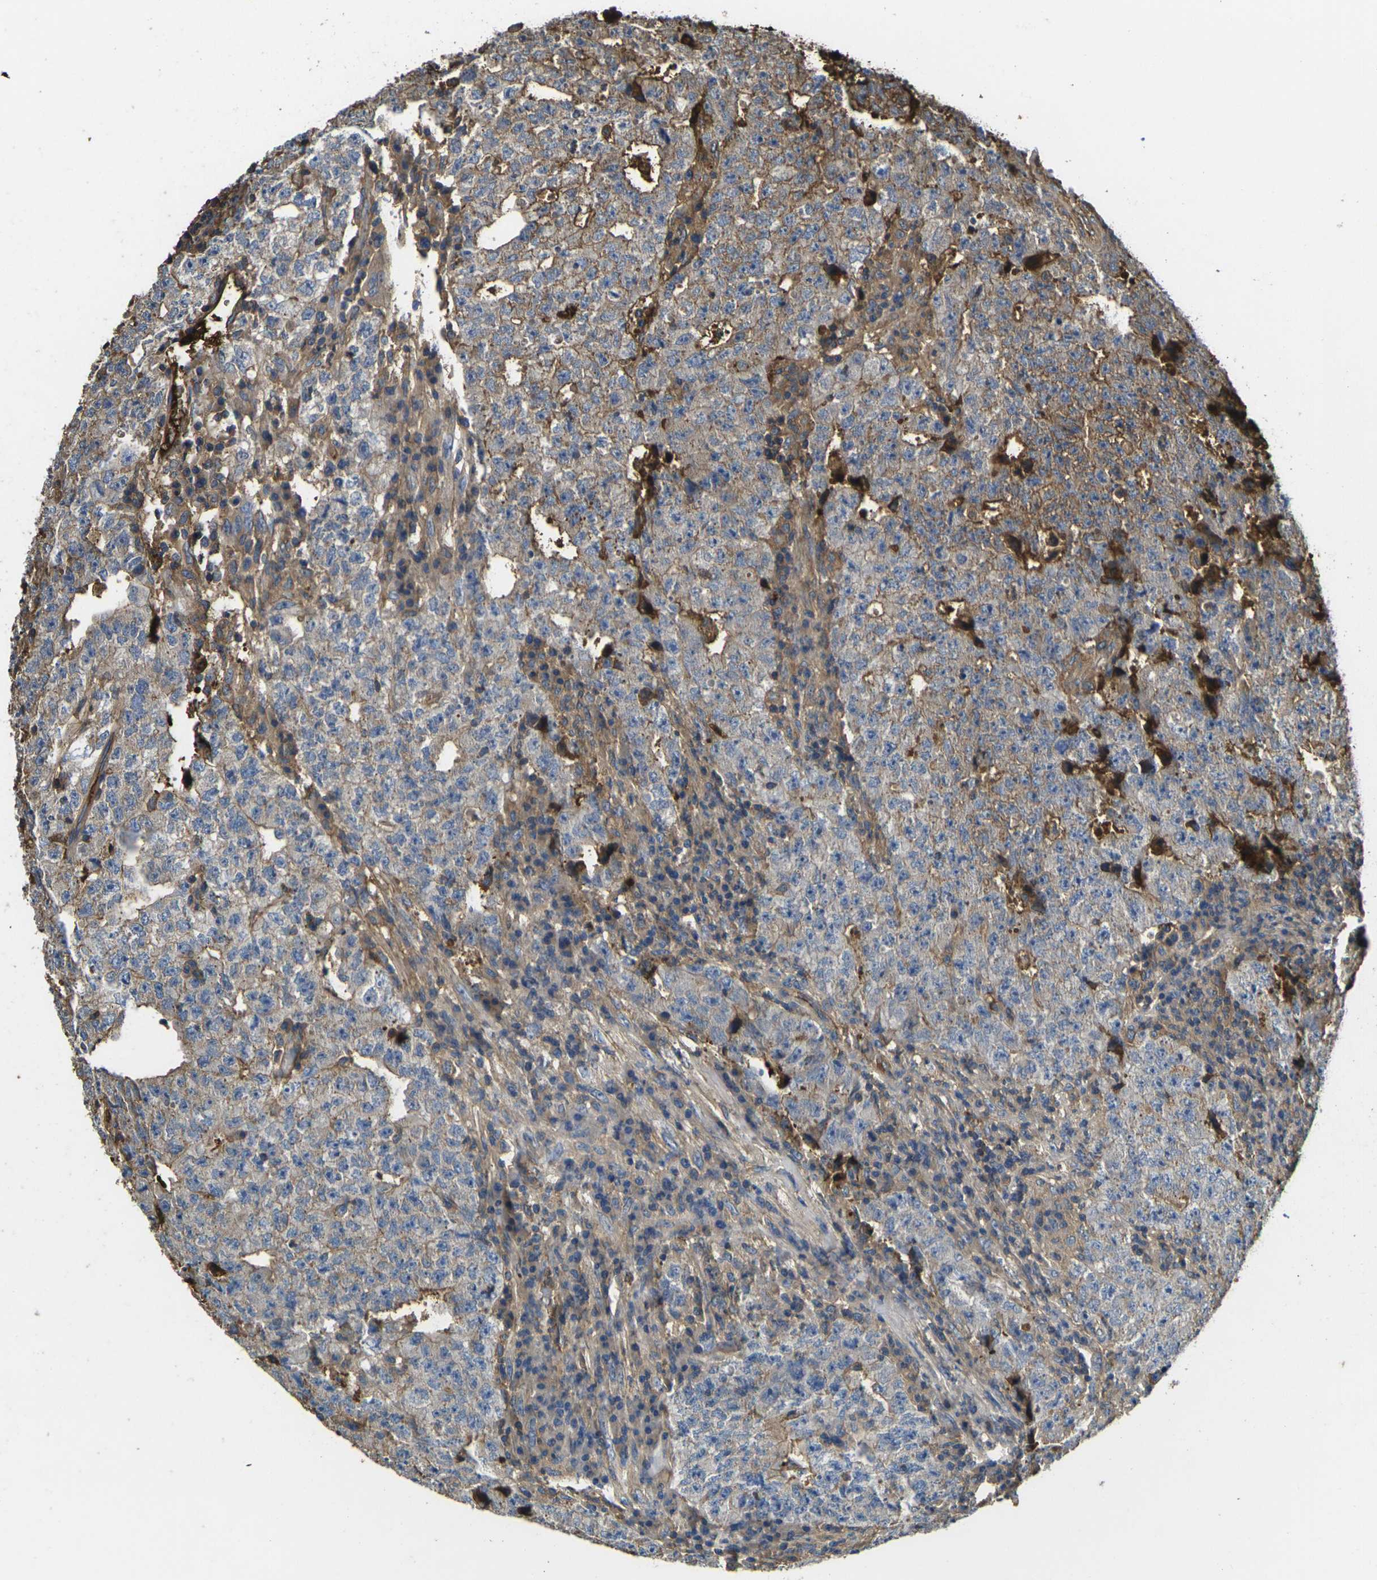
{"staining": {"intensity": "moderate", "quantity": "<25%", "location": "cytoplasmic/membranous"}, "tissue": "testis cancer", "cell_type": "Tumor cells", "image_type": "cancer", "snomed": [{"axis": "morphology", "description": "Necrosis, NOS"}, {"axis": "morphology", "description": "Carcinoma, Embryonal, NOS"}, {"axis": "topography", "description": "Testis"}], "caption": "Immunohistochemical staining of human testis cancer displays low levels of moderate cytoplasmic/membranous staining in approximately <25% of tumor cells.", "gene": "HSPG2", "patient": {"sex": "male", "age": 19}}